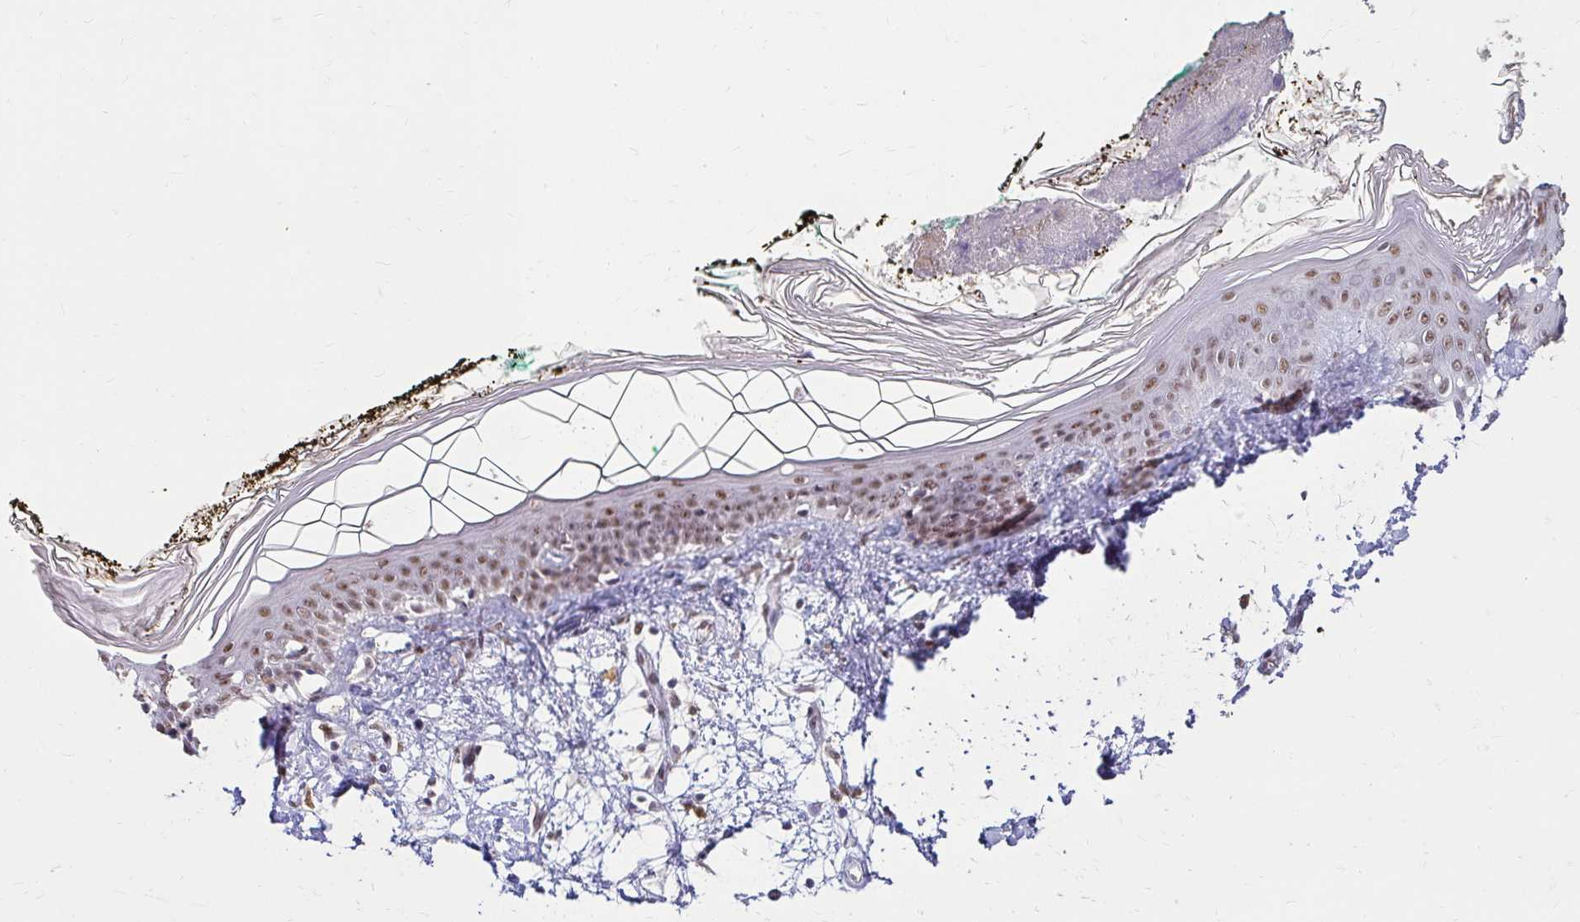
{"staining": {"intensity": "negative", "quantity": "none", "location": "none"}, "tissue": "skin", "cell_type": "Fibroblasts", "image_type": "normal", "snomed": [{"axis": "morphology", "description": "Normal tissue, NOS"}, {"axis": "topography", "description": "Skin"}], "caption": "This photomicrograph is of normal skin stained with immunohistochemistry (IHC) to label a protein in brown with the nuclei are counter-stained blue. There is no positivity in fibroblasts. (DAB IHC, high magnification).", "gene": "RIMS4", "patient": {"sex": "female", "age": 34}}